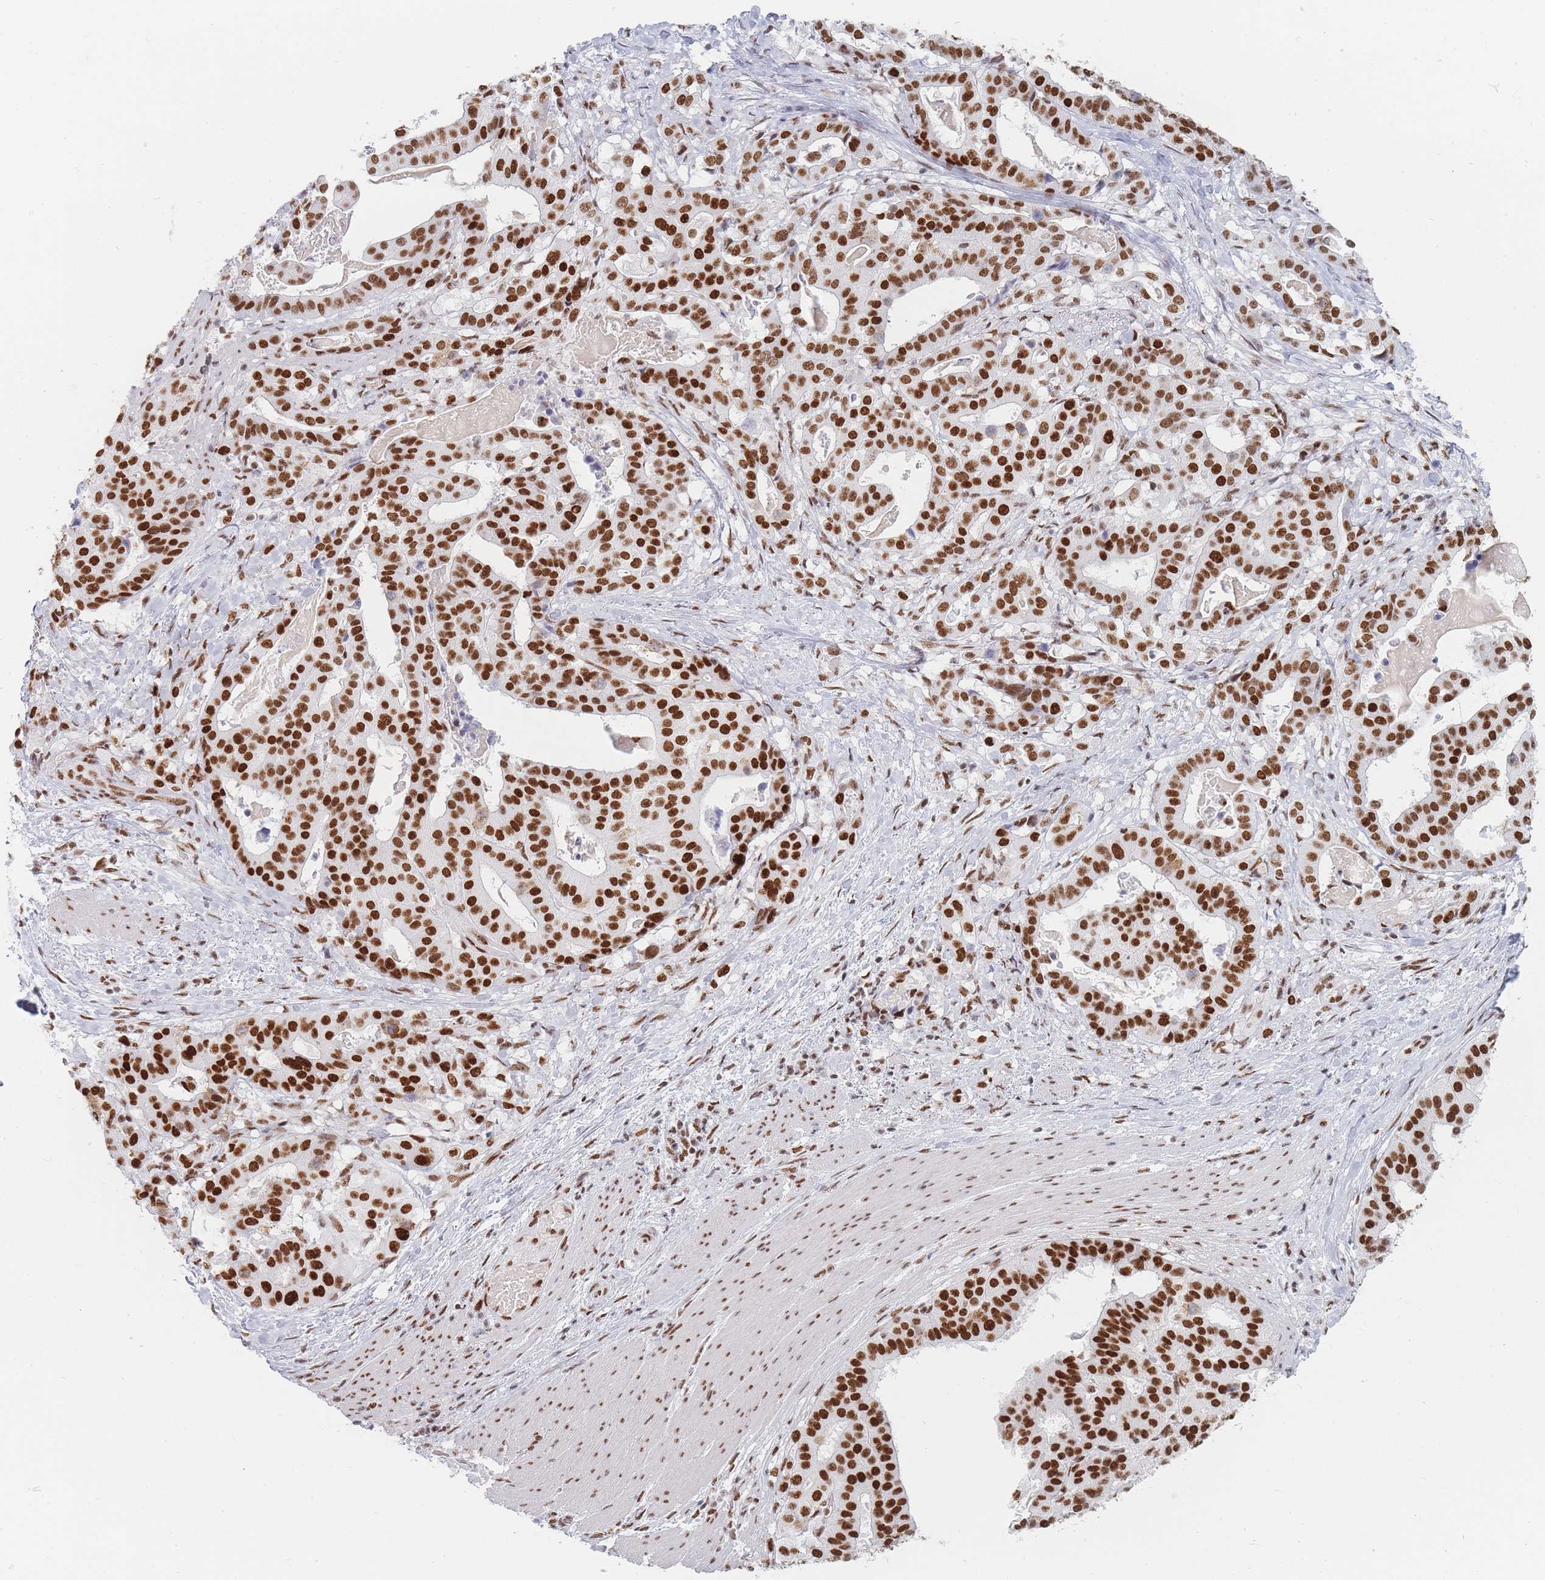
{"staining": {"intensity": "strong", "quantity": ">75%", "location": "nuclear"}, "tissue": "stomach cancer", "cell_type": "Tumor cells", "image_type": "cancer", "snomed": [{"axis": "morphology", "description": "Adenocarcinoma, NOS"}, {"axis": "topography", "description": "Stomach"}], "caption": "About >75% of tumor cells in human stomach cancer (adenocarcinoma) show strong nuclear protein positivity as visualized by brown immunohistochemical staining.", "gene": "SAFB2", "patient": {"sex": "male", "age": 48}}